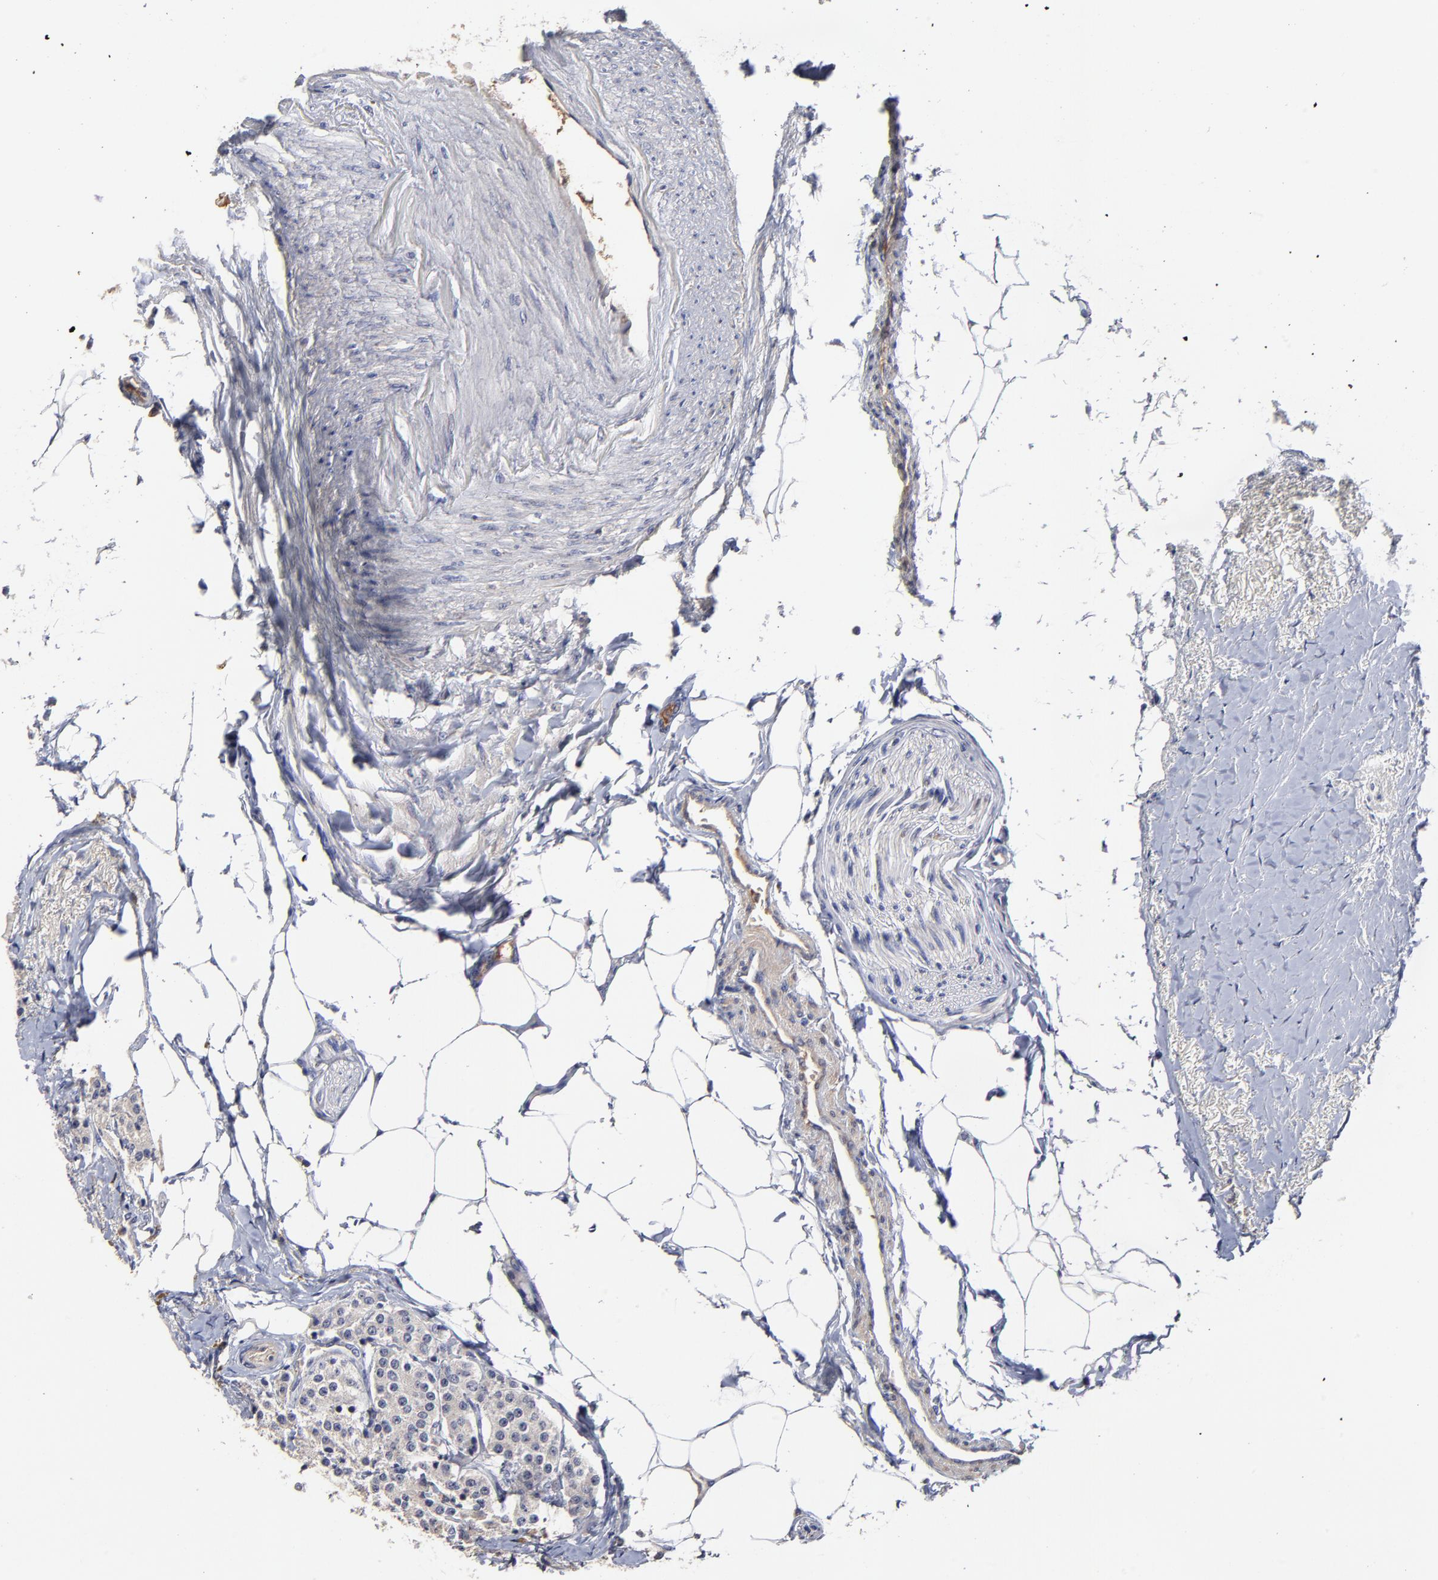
{"staining": {"intensity": "negative", "quantity": "none", "location": "none"}, "tissue": "carcinoid", "cell_type": "Tumor cells", "image_type": "cancer", "snomed": [{"axis": "morphology", "description": "Carcinoid, malignant, NOS"}, {"axis": "topography", "description": "Colon"}], "caption": "Tumor cells show no significant positivity in carcinoid (malignant).", "gene": "TRAT1", "patient": {"sex": "female", "age": 61}}